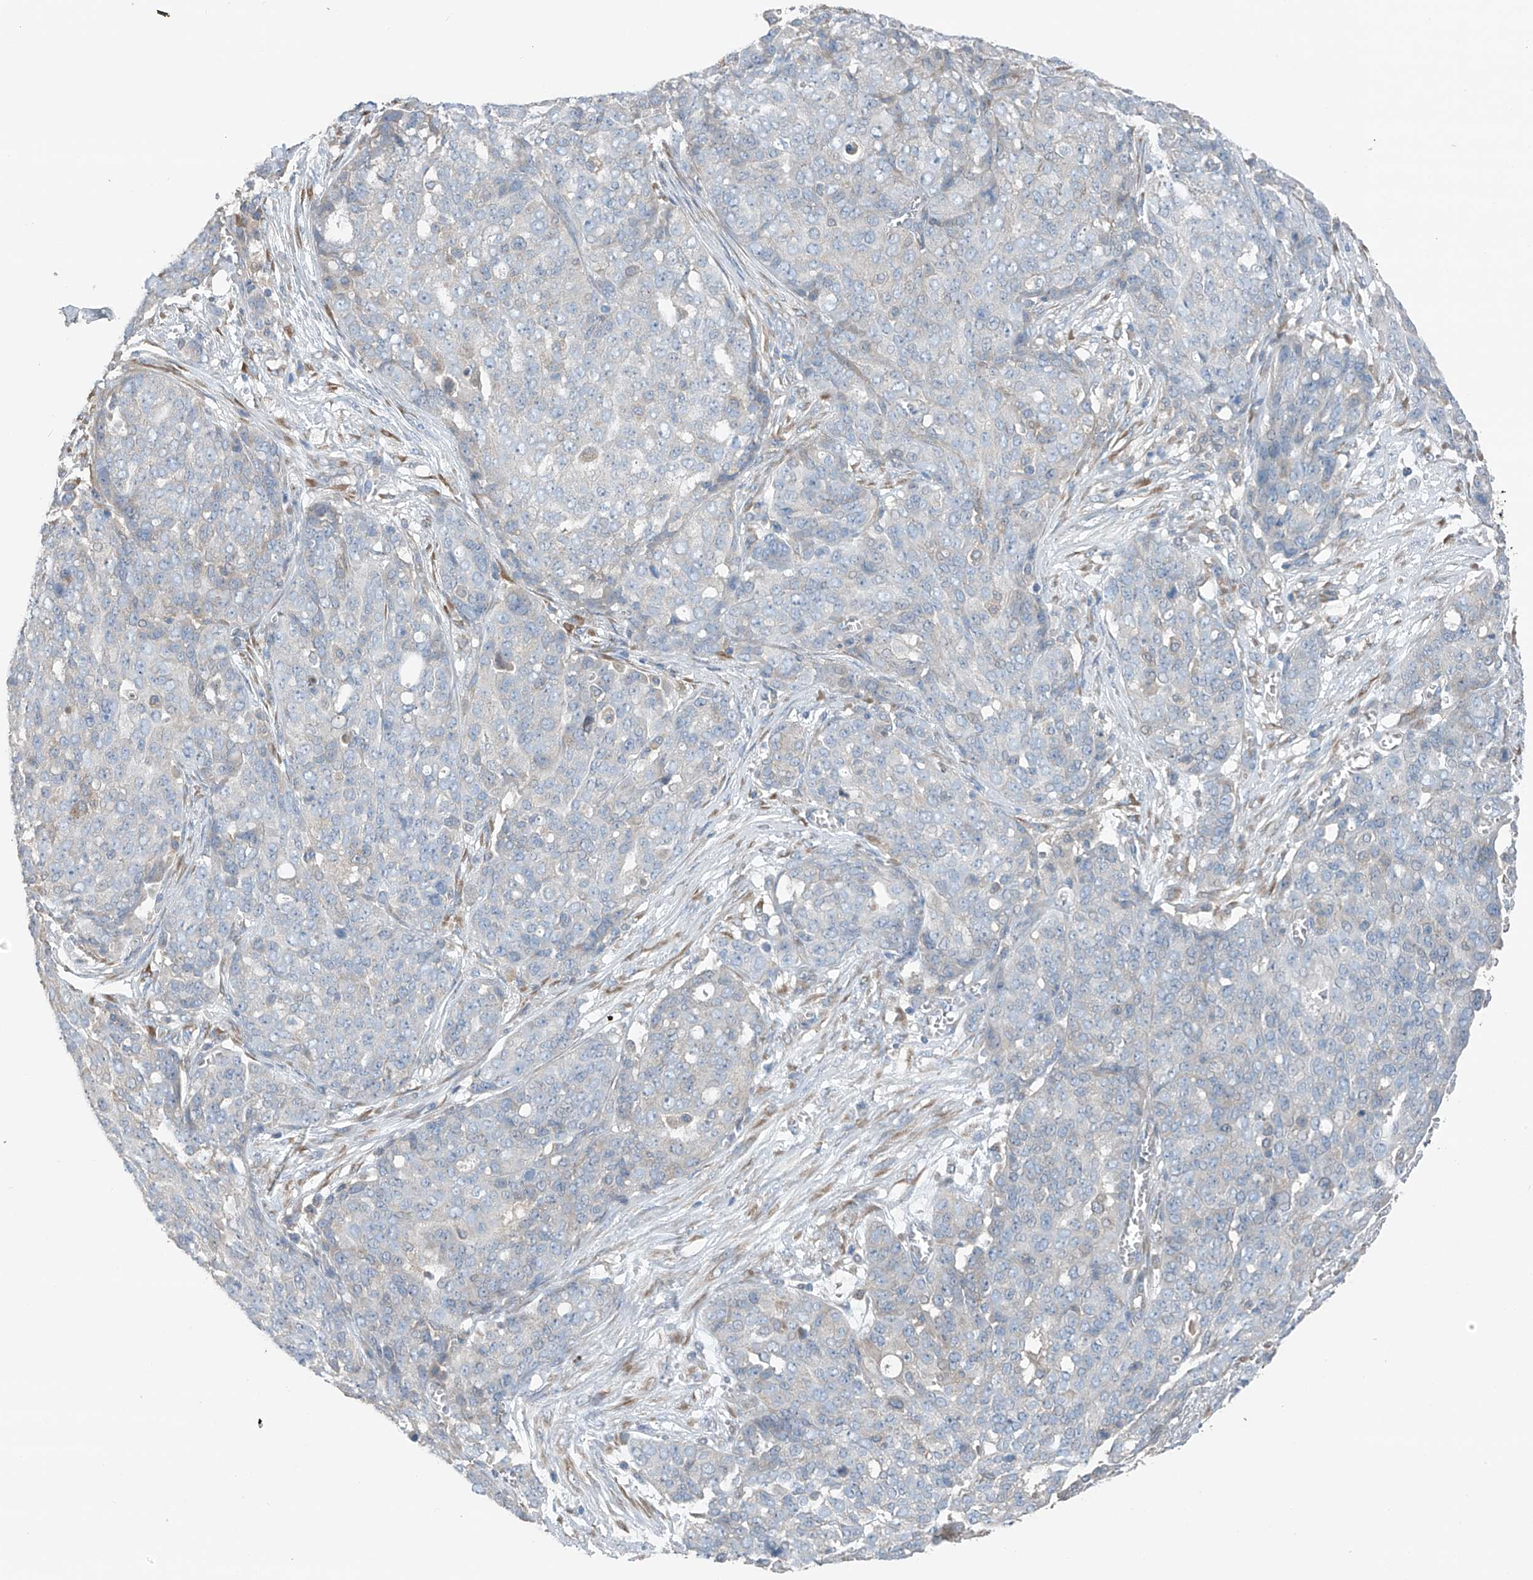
{"staining": {"intensity": "negative", "quantity": "none", "location": "none"}, "tissue": "ovarian cancer", "cell_type": "Tumor cells", "image_type": "cancer", "snomed": [{"axis": "morphology", "description": "Cystadenocarcinoma, serous, NOS"}, {"axis": "topography", "description": "Soft tissue"}, {"axis": "topography", "description": "Ovary"}], "caption": "Serous cystadenocarcinoma (ovarian) stained for a protein using immunohistochemistry displays no expression tumor cells.", "gene": "GALNTL6", "patient": {"sex": "female", "age": 57}}